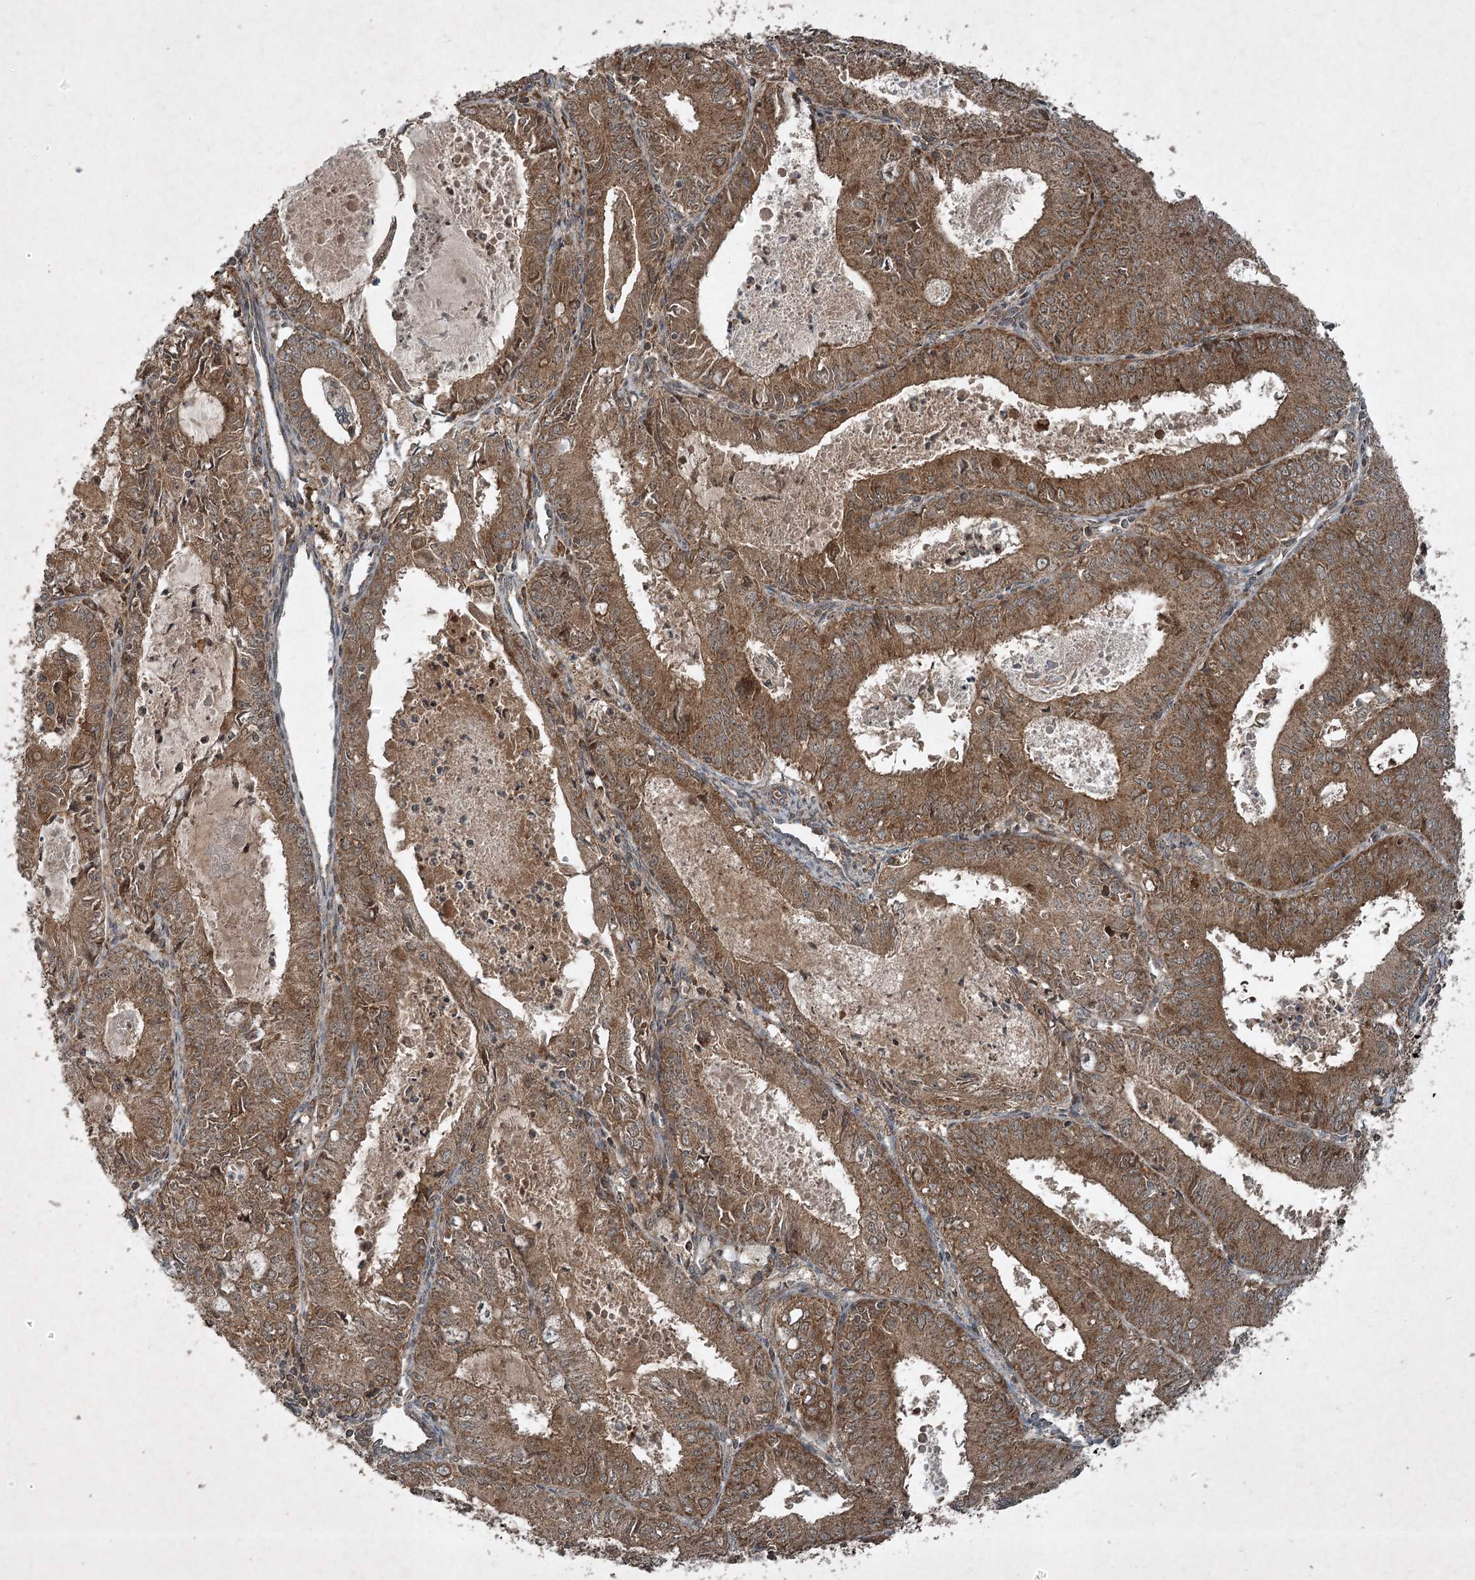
{"staining": {"intensity": "moderate", "quantity": ">75%", "location": "cytoplasmic/membranous"}, "tissue": "endometrial cancer", "cell_type": "Tumor cells", "image_type": "cancer", "snomed": [{"axis": "morphology", "description": "Adenocarcinoma, NOS"}, {"axis": "topography", "description": "Endometrium"}], "caption": "Adenocarcinoma (endometrial) stained with a protein marker shows moderate staining in tumor cells.", "gene": "UNC93A", "patient": {"sex": "female", "age": 57}}